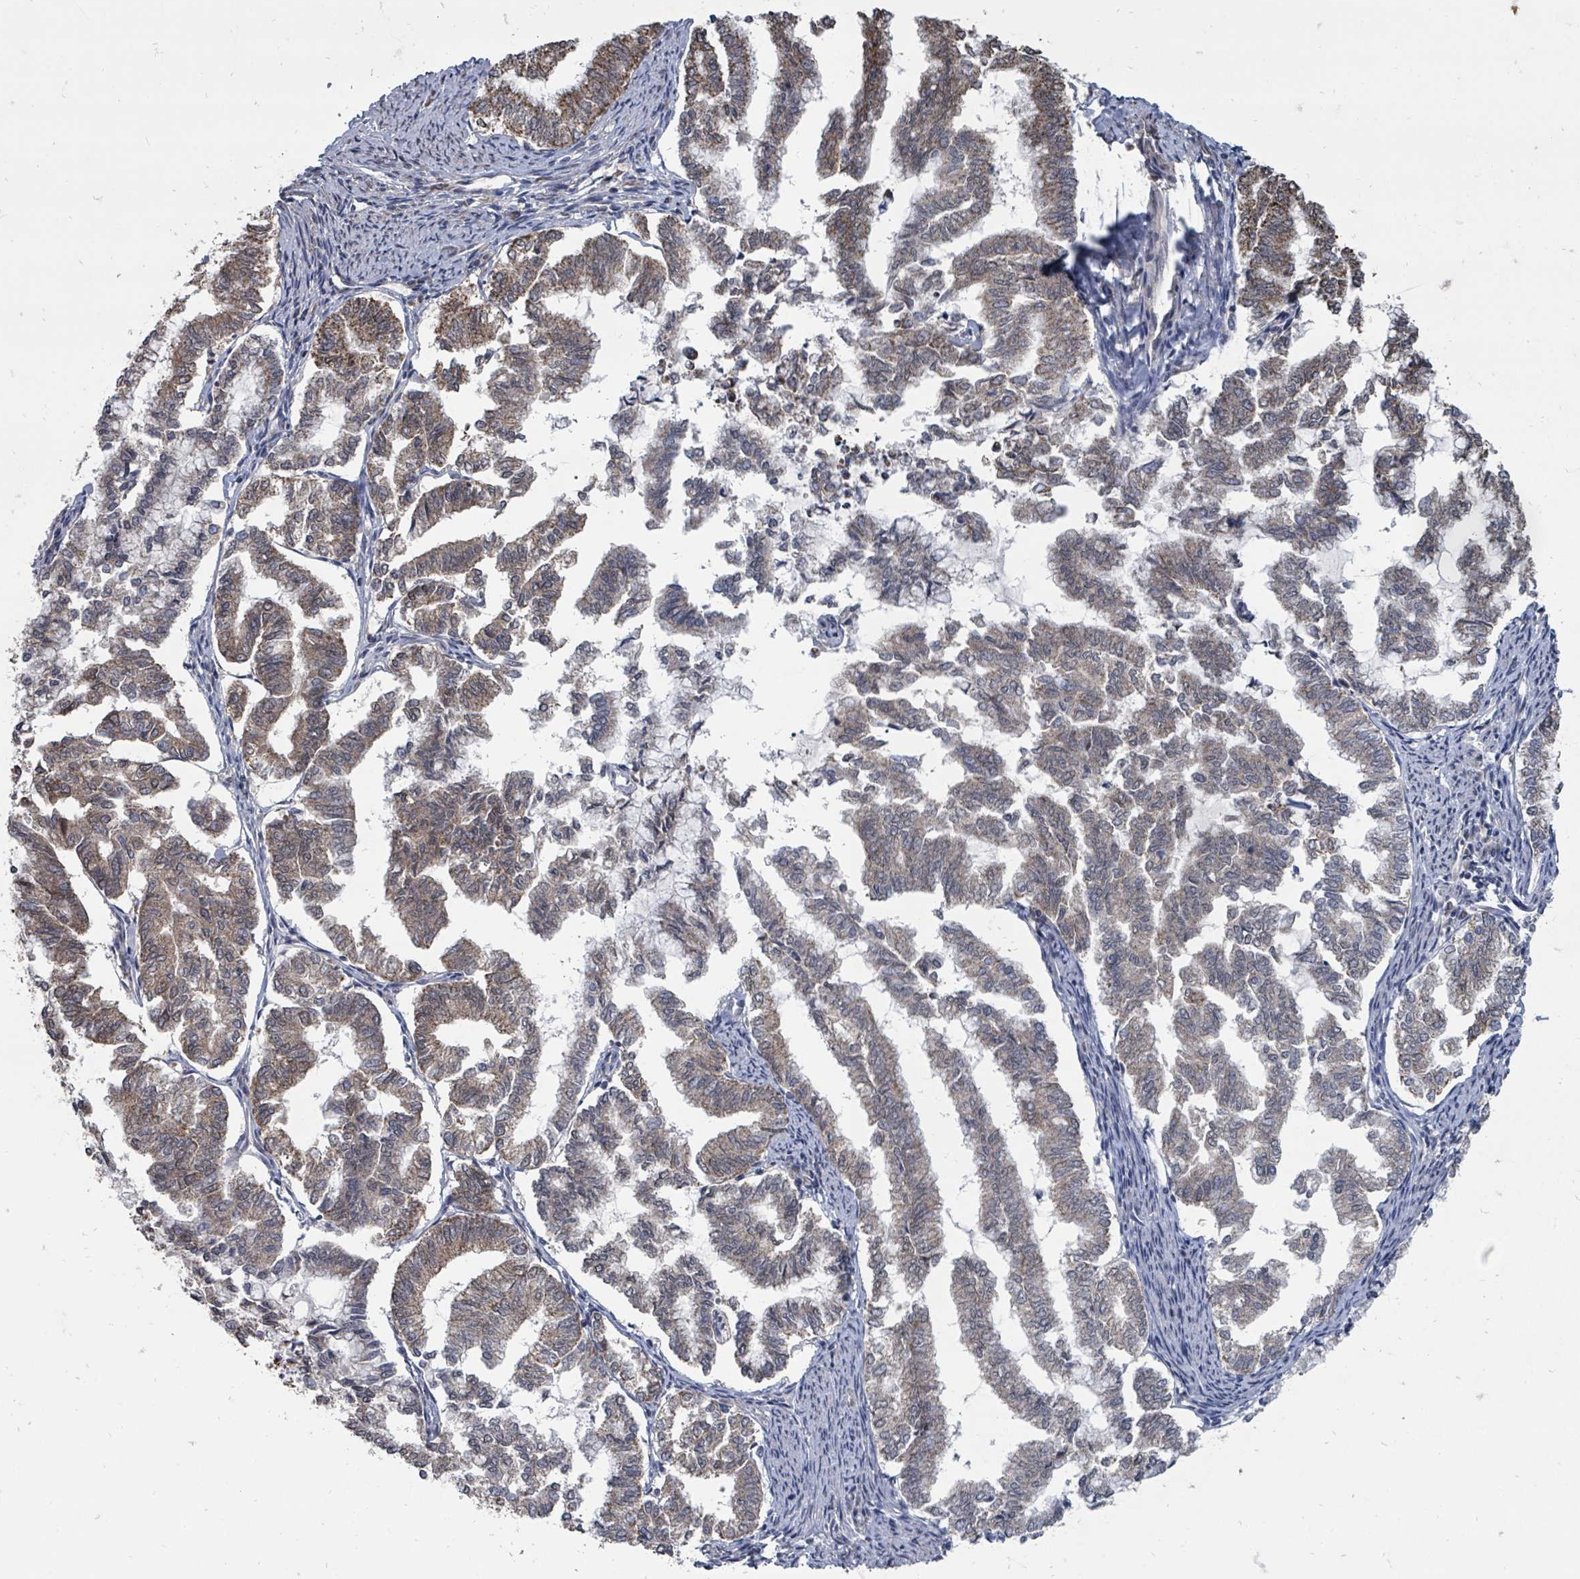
{"staining": {"intensity": "weak", "quantity": "25%-75%", "location": "cytoplasmic/membranous"}, "tissue": "endometrial cancer", "cell_type": "Tumor cells", "image_type": "cancer", "snomed": [{"axis": "morphology", "description": "Adenocarcinoma, NOS"}, {"axis": "topography", "description": "Endometrium"}], "caption": "Human endometrial cancer stained for a protein (brown) shows weak cytoplasmic/membranous positive staining in about 25%-75% of tumor cells.", "gene": "MAGOHB", "patient": {"sex": "female", "age": 79}}